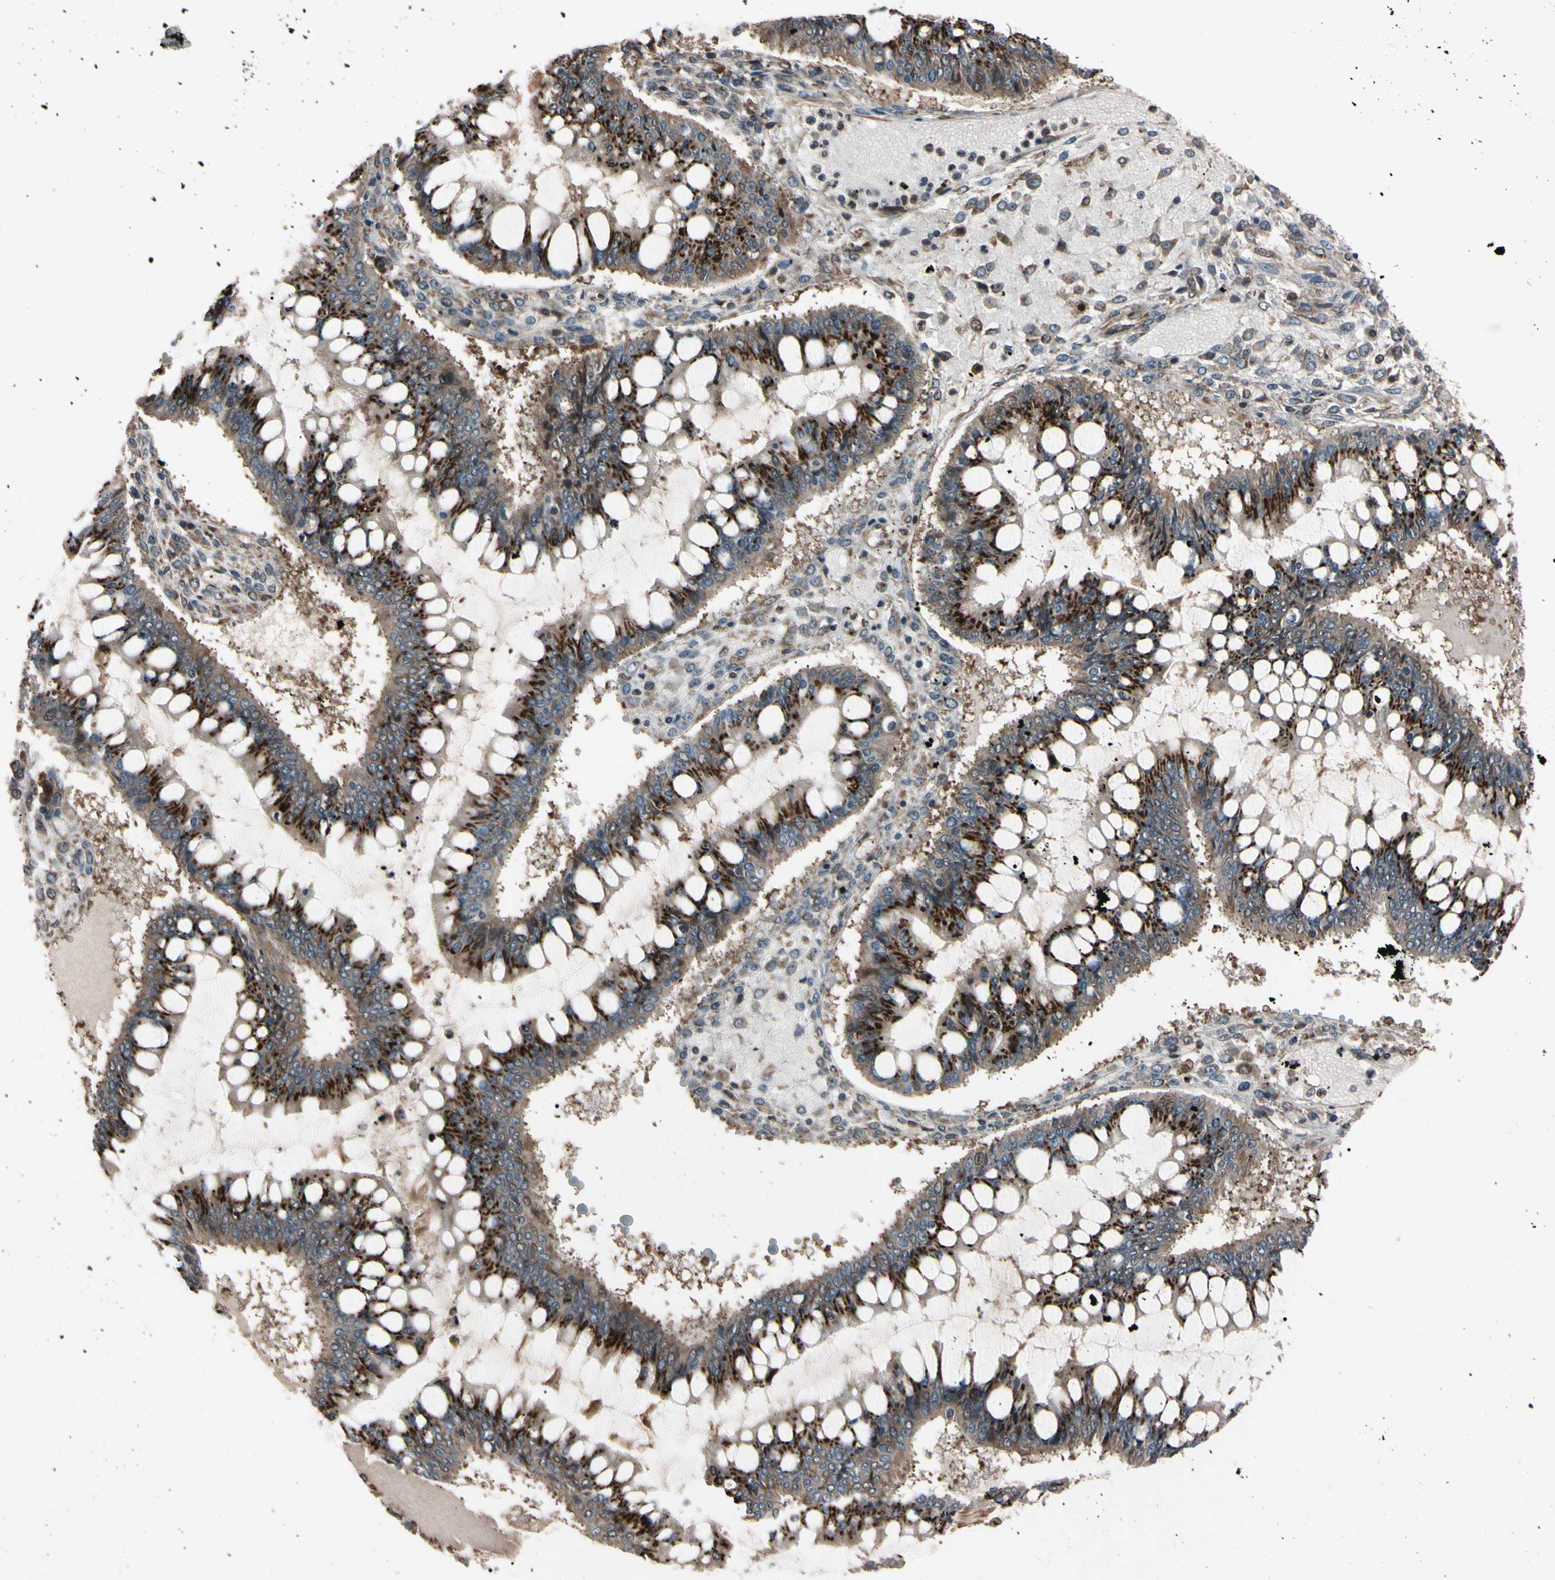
{"staining": {"intensity": "strong", "quantity": ">75%", "location": "cytoplasmic/membranous"}, "tissue": "ovarian cancer", "cell_type": "Tumor cells", "image_type": "cancer", "snomed": [{"axis": "morphology", "description": "Cystadenocarcinoma, mucinous, NOS"}, {"axis": "topography", "description": "Ovary"}], "caption": "IHC (DAB) staining of mucinous cystadenocarcinoma (ovarian) exhibits strong cytoplasmic/membranous protein staining in approximately >75% of tumor cells.", "gene": "GUCY1B1", "patient": {"sex": "female", "age": 73}}